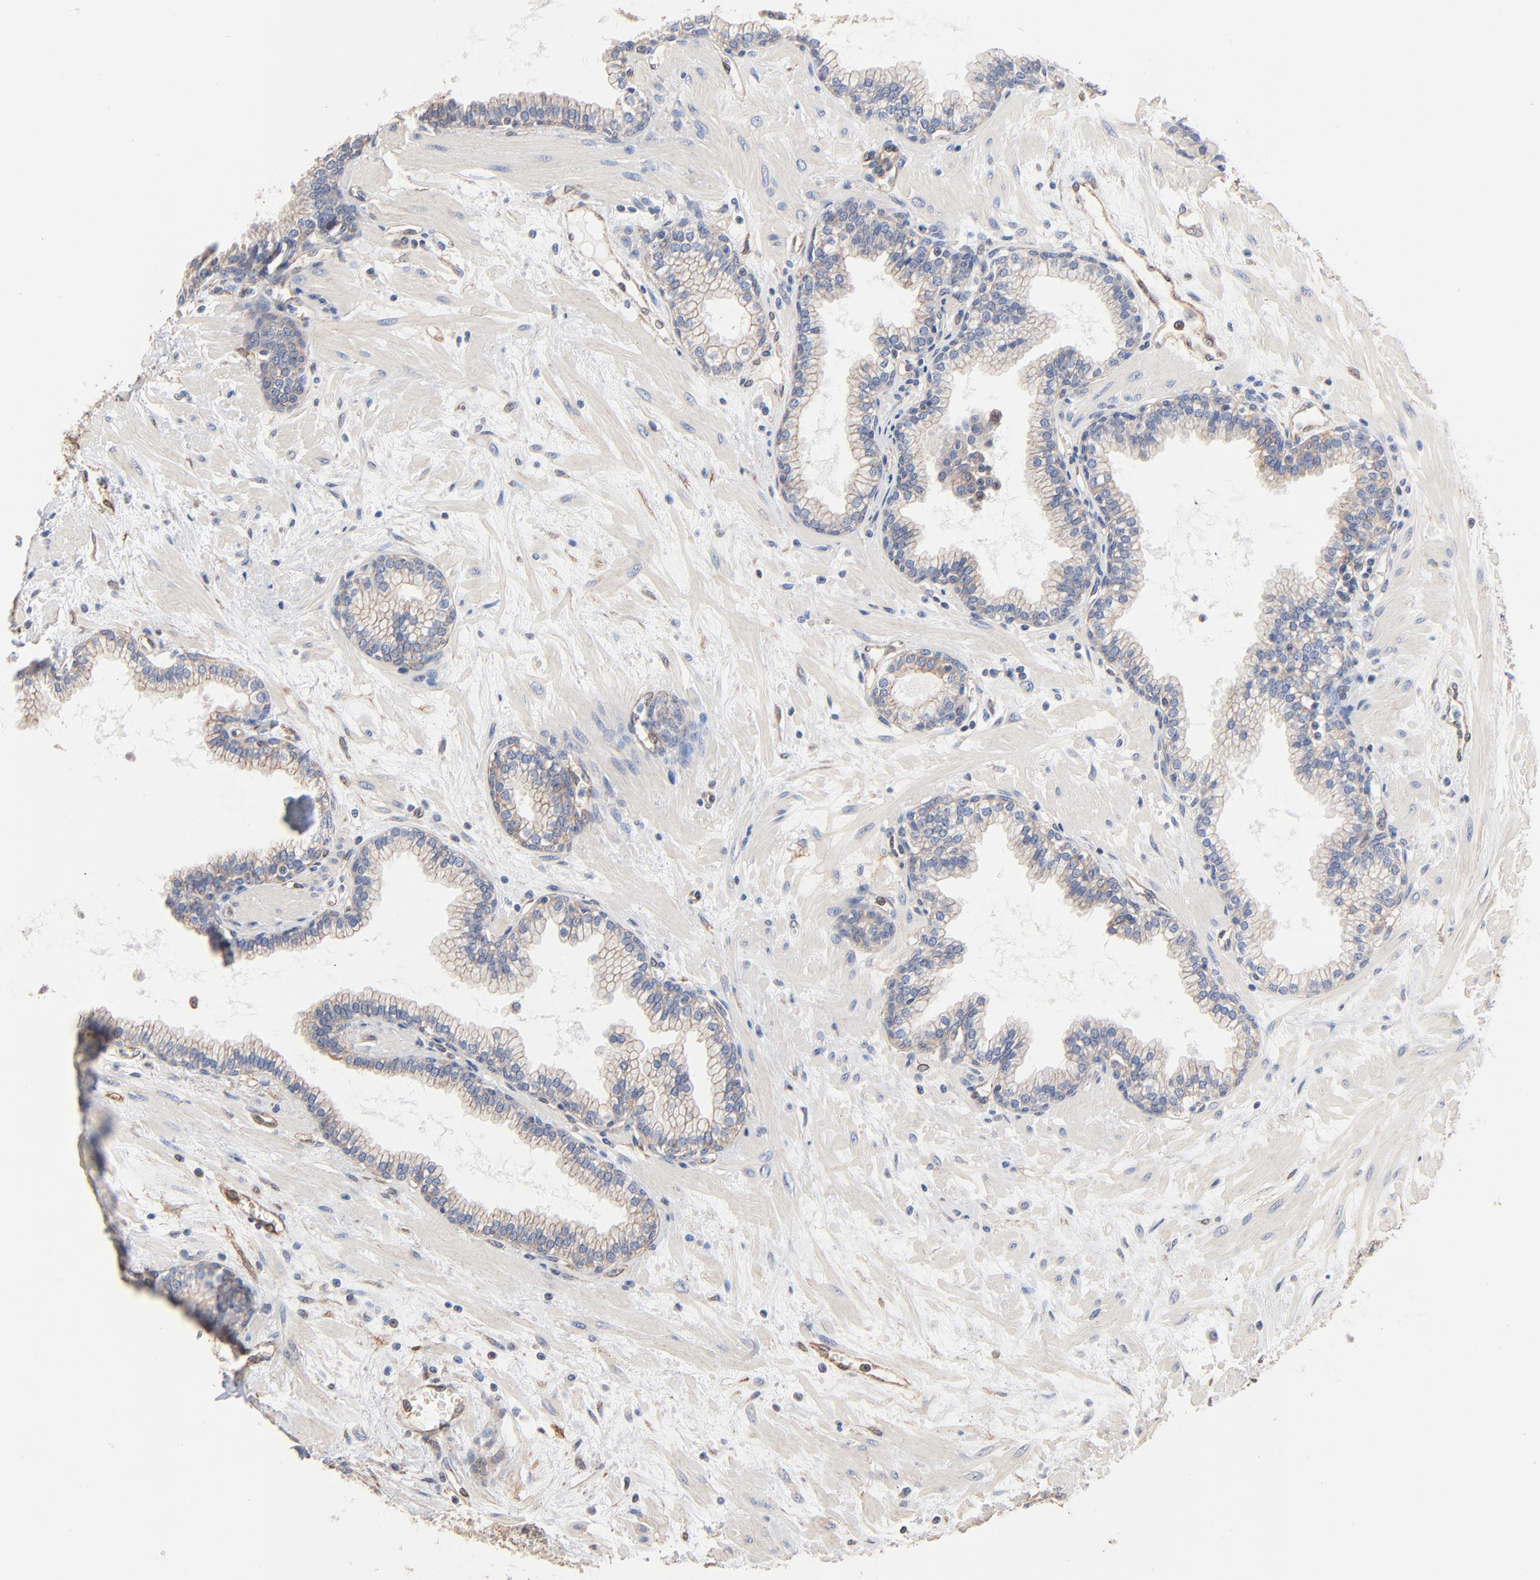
{"staining": {"intensity": "weak", "quantity": "25%-75%", "location": "cytoplasmic/membranous"}, "tissue": "prostate", "cell_type": "Glandular cells", "image_type": "normal", "snomed": [{"axis": "morphology", "description": "Normal tissue, NOS"}, {"axis": "topography", "description": "Prostate"}], "caption": "Prostate stained with a brown dye reveals weak cytoplasmic/membranous positive positivity in approximately 25%-75% of glandular cells.", "gene": "ABCD4", "patient": {"sex": "male", "age": 64}}